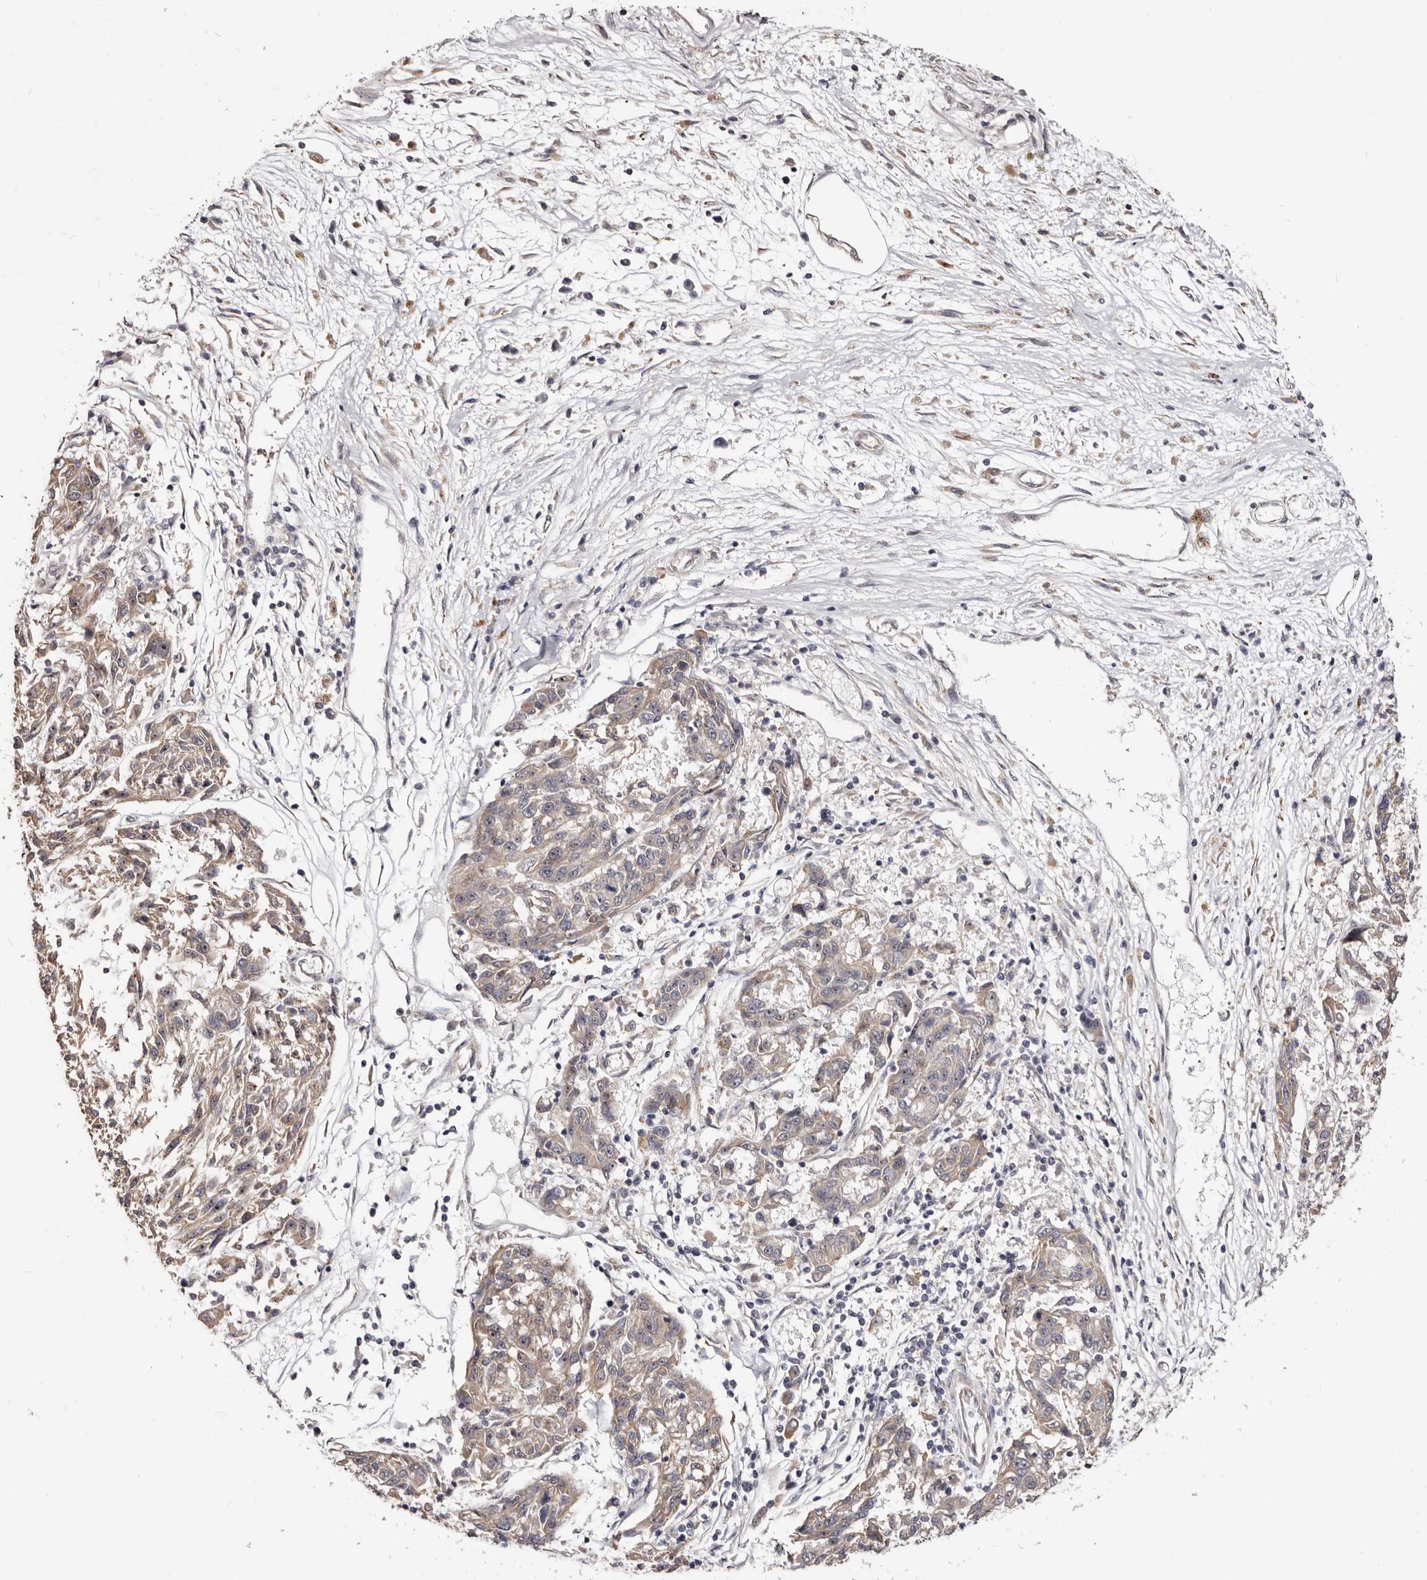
{"staining": {"intensity": "weak", "quantity": "<25%", "location": "cytoplasmic/membranous"}, "tissue": "melanoma", "cell_type": "Tumor cells", "image_type": "cancer", "snomed": [{"axis": "morphology", "description": "Malignant melanoma, NOS"}, {"axis": "topography", "description": "Skin"}], "caption": "This histopathology image is of malignant melanoma stained with immunohistochemistry to label a protein in brown with the nuclei are counter-stained blue. There is no staining in tumor cells.", "gene": "NOL12", "patient": {"sex": "male", "age": 53}}